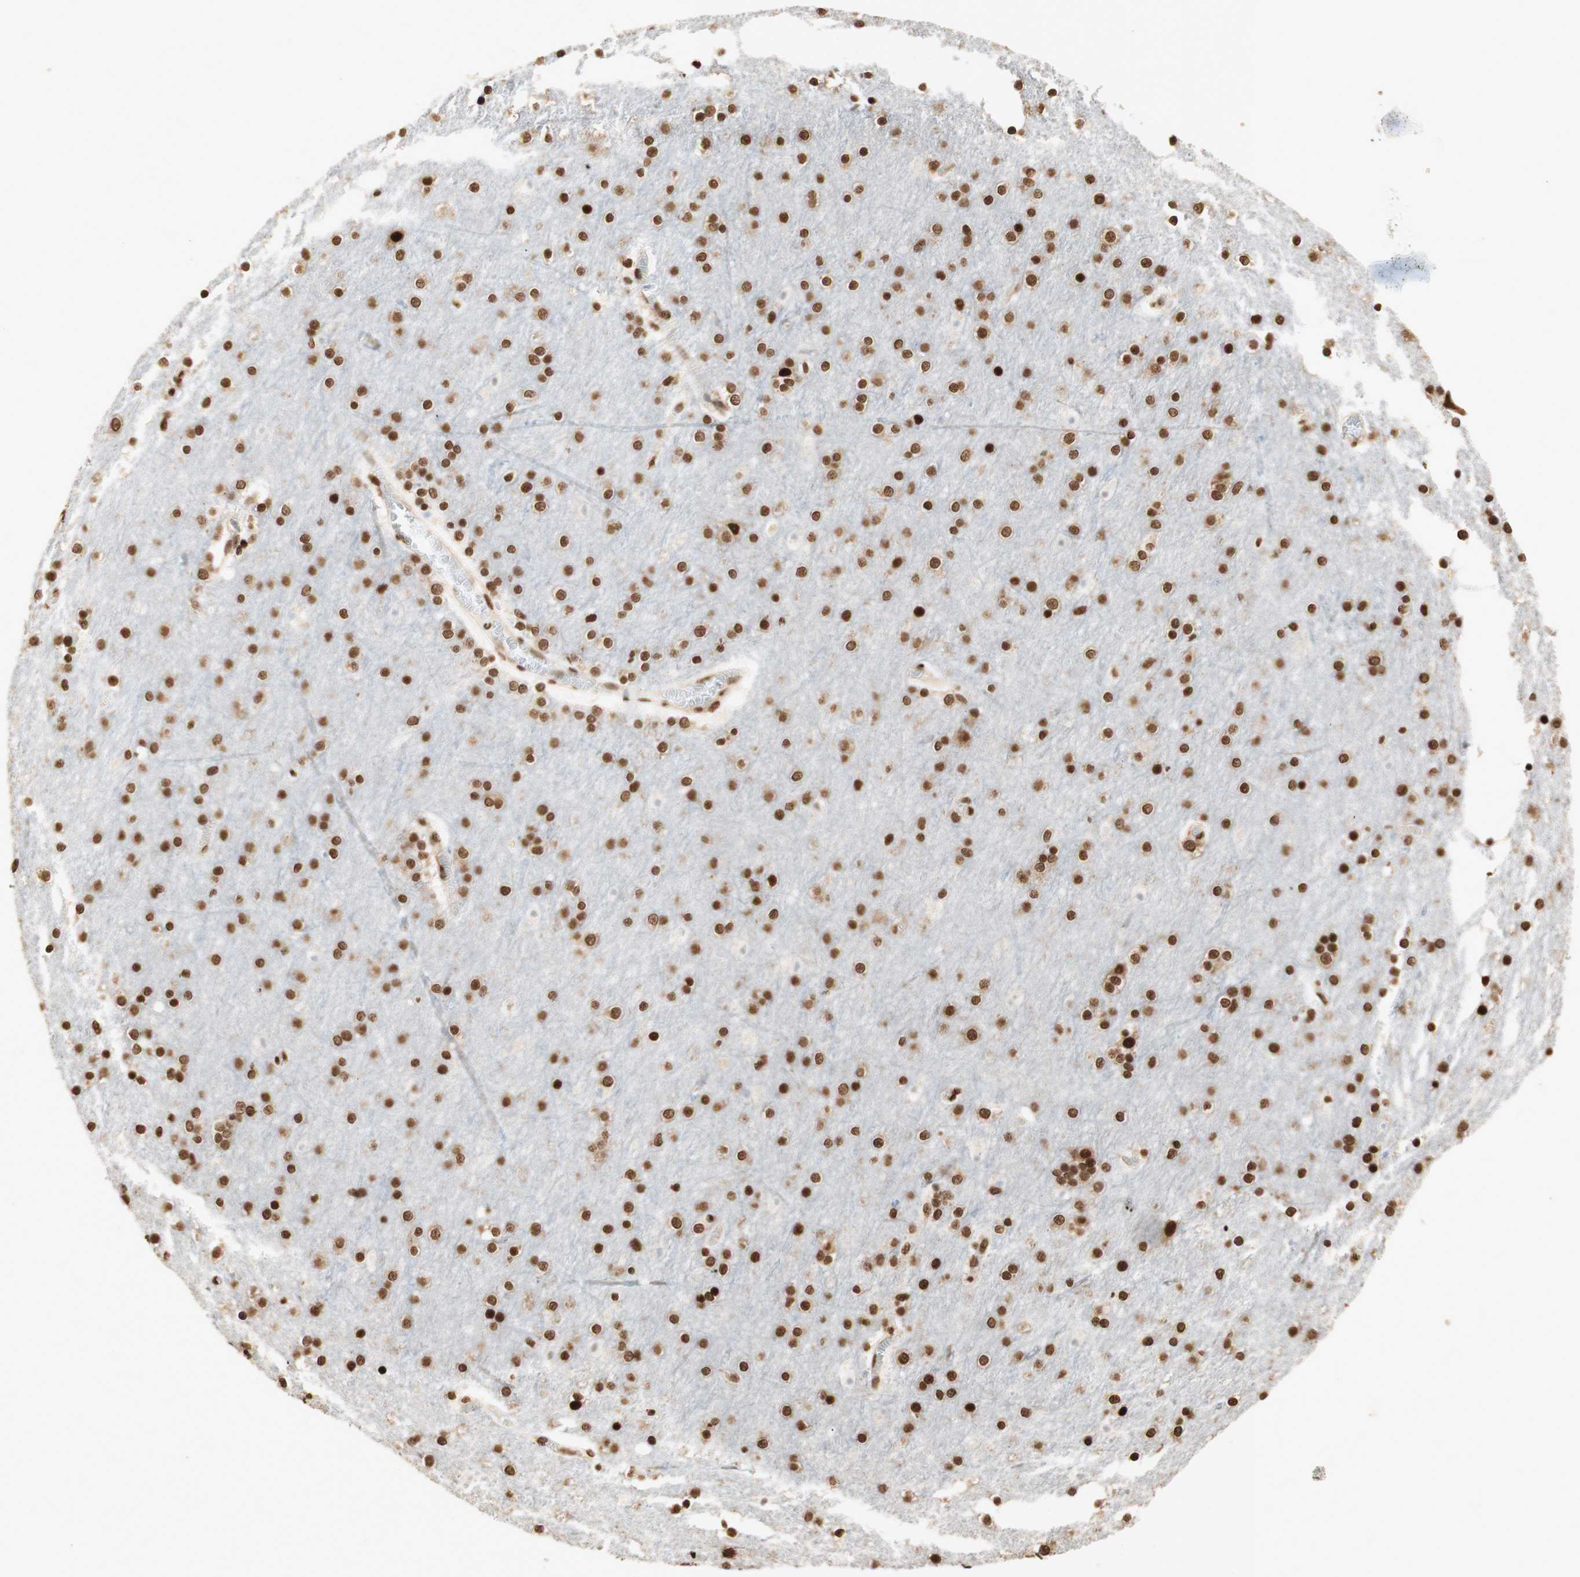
{"staining": {"intensity": "moderate", "quantity": ">75%", "location": "nuclear"}, "tissue": "cerebral cortex", "cell_type": "Endothelial cells", "image_type": "normal", "snomed": [{"axis": "morphology", "description": "Normal tissue, NOS"}, {"axis": "topography", "description": "Cerebral cortex"}], "caption": "Protein expression analysis of normal cerebral cortex demonstrates moderate nuclear expression in approximately >75% of endothelial cells.", "gene": "HNRNPA2B1", "patient": {"sex": "female", "age": 54}}